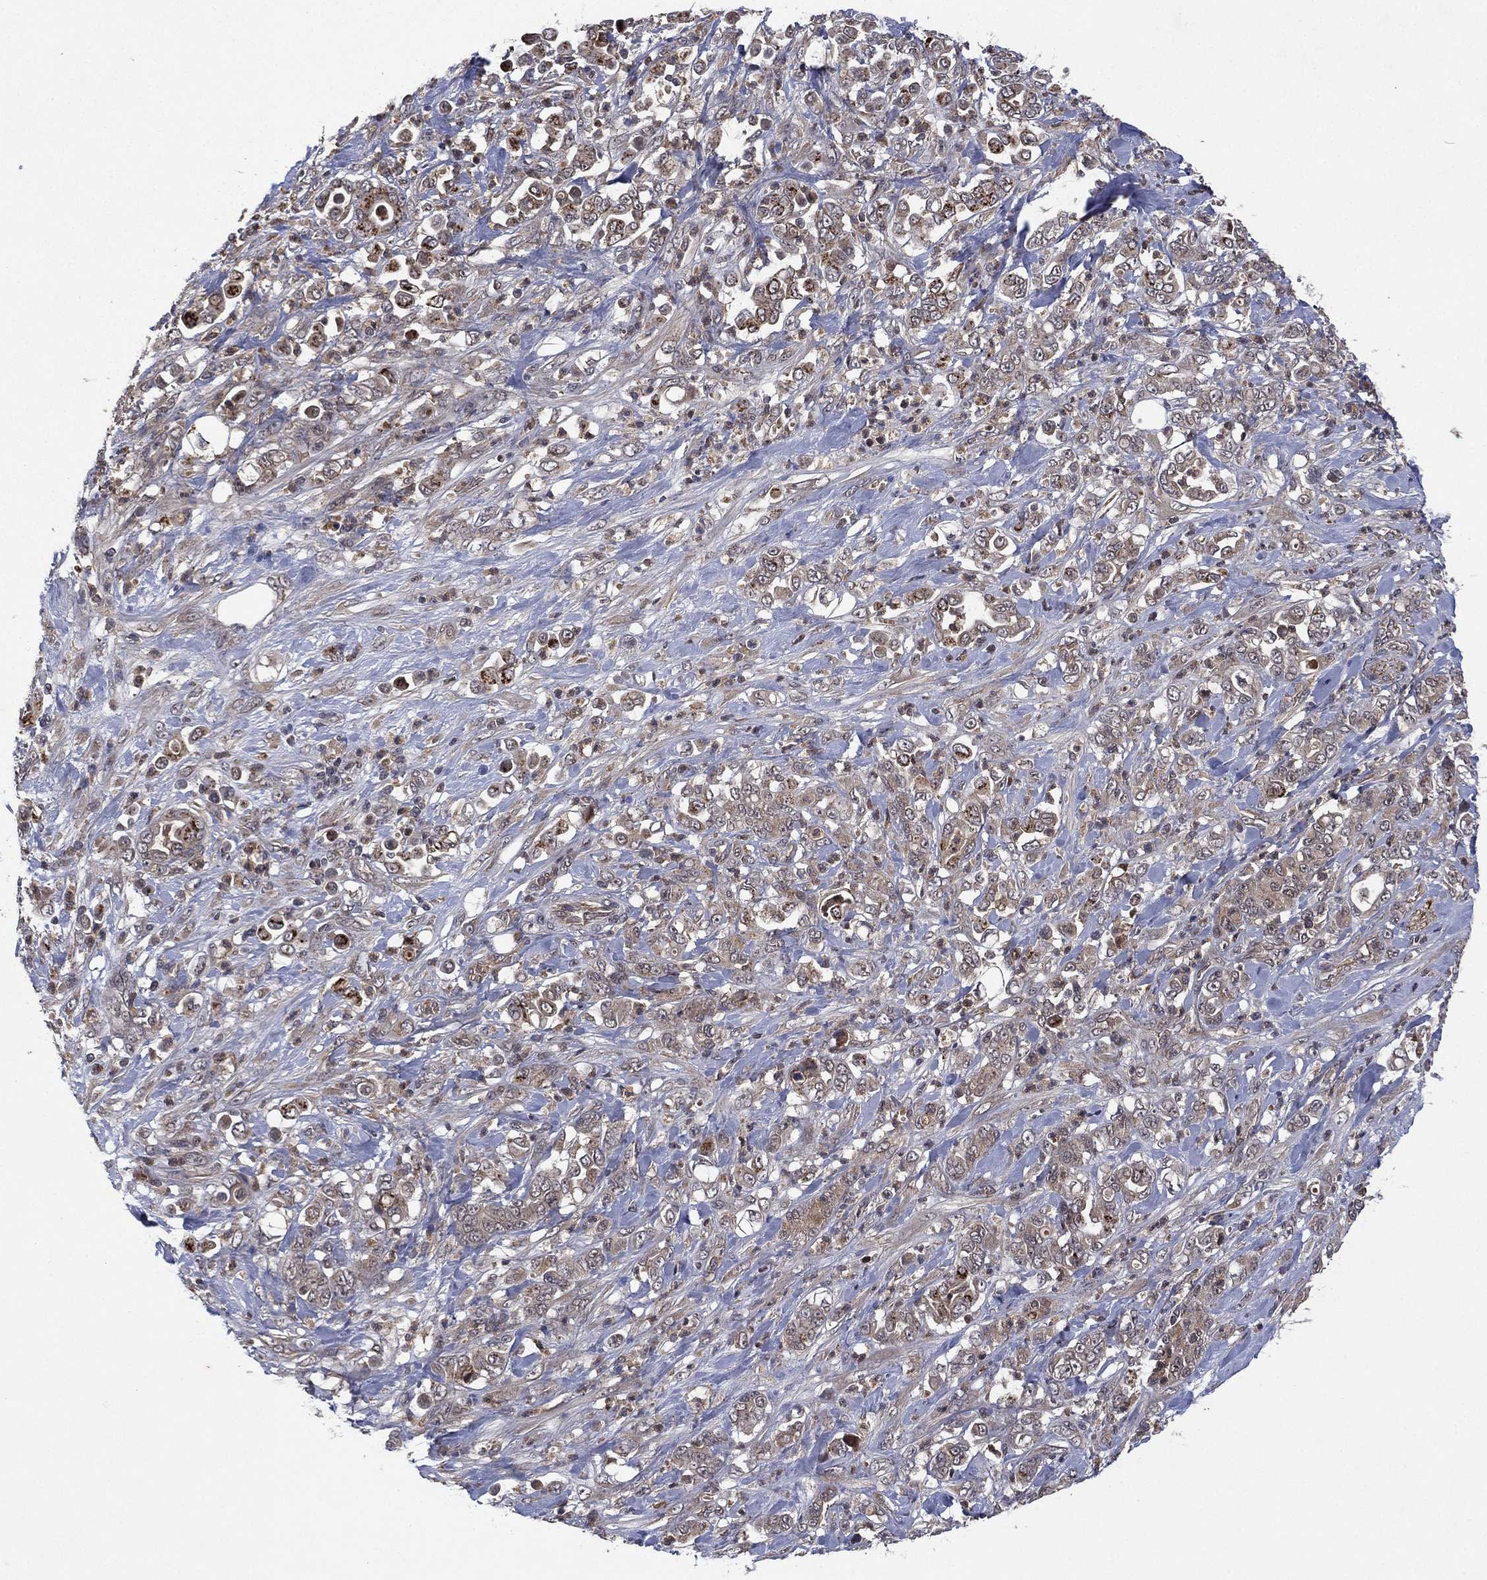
{"staining": {"intensity": "weak", "quantity": "25%-75%", "location": "cytoplasmic/membranous"}, "tissue": "stomach cancer", "cell_type": "Tumor cells", "image_type": "cancer", "snomed": [{"axis": "morphology", "description": "Adenocarcinoma, NOS"}, {"axis": "topography", "description": "Stomach"}], "caption": "Stomach cancer (adenocarcinoma) stained for a protein shows weak cytoplasmic/membranous positivity in tumor cells. Nuclei are stained in blue.", "gene": "ATG4B", "patient": {"sex": "female", "age": 79}}